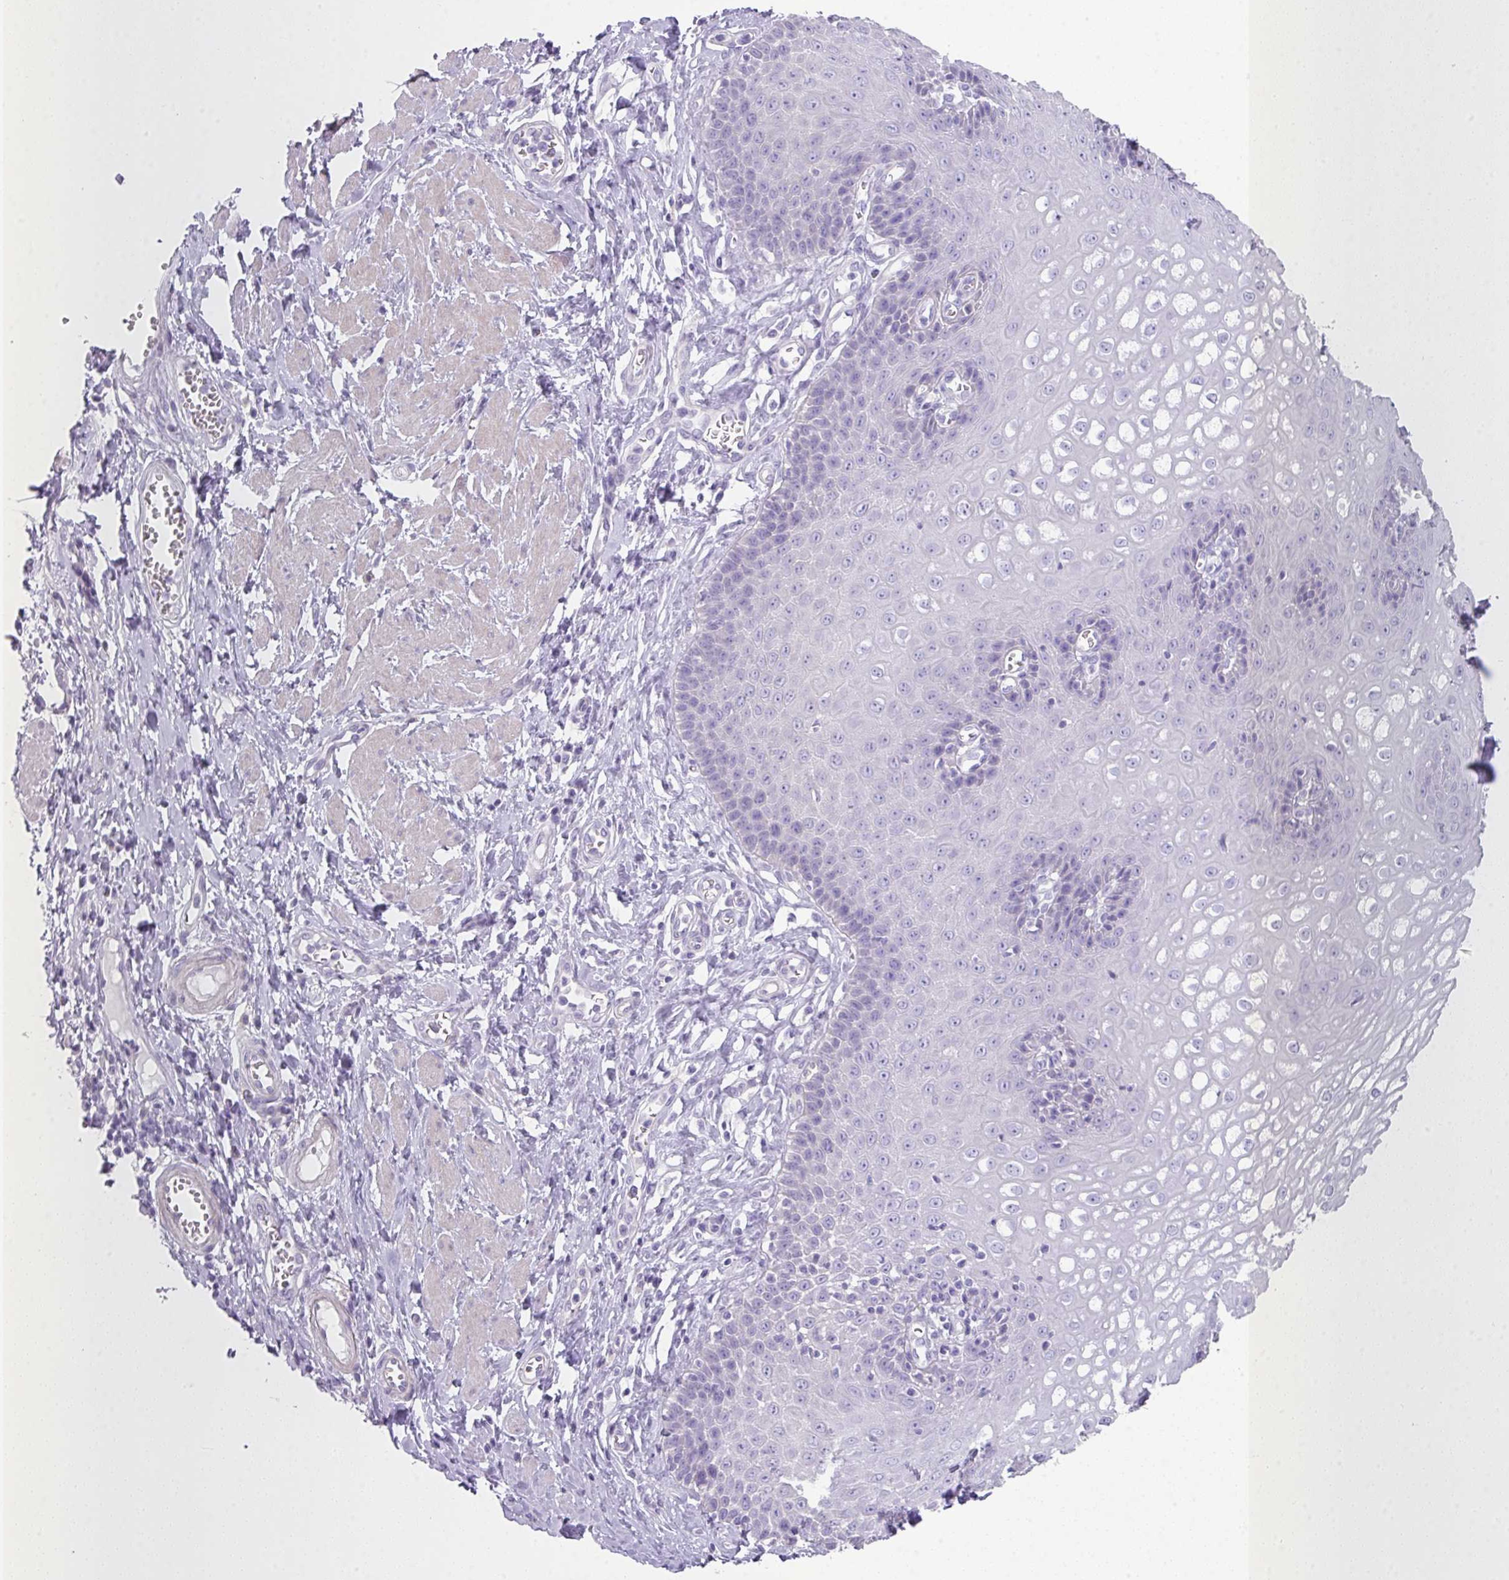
{"staining": {"intensity": "negative", "quantity": "none", "location": "none"}, "tissue": "esophagus", "cell_type": "Squamous epithelial cells", "image_type": "normal", "snomed": [{"axis": "morphology", "description": "Normal tissue, NOS"}, {"axis": "topography", "description": "Esophagus"}], "caption": "This is an IHC image of unremarkable esophagus. There is no positivity in squamous epithelial cells.", "gene": "GLI4", "patient": {"sex": "male", "age": 67}}